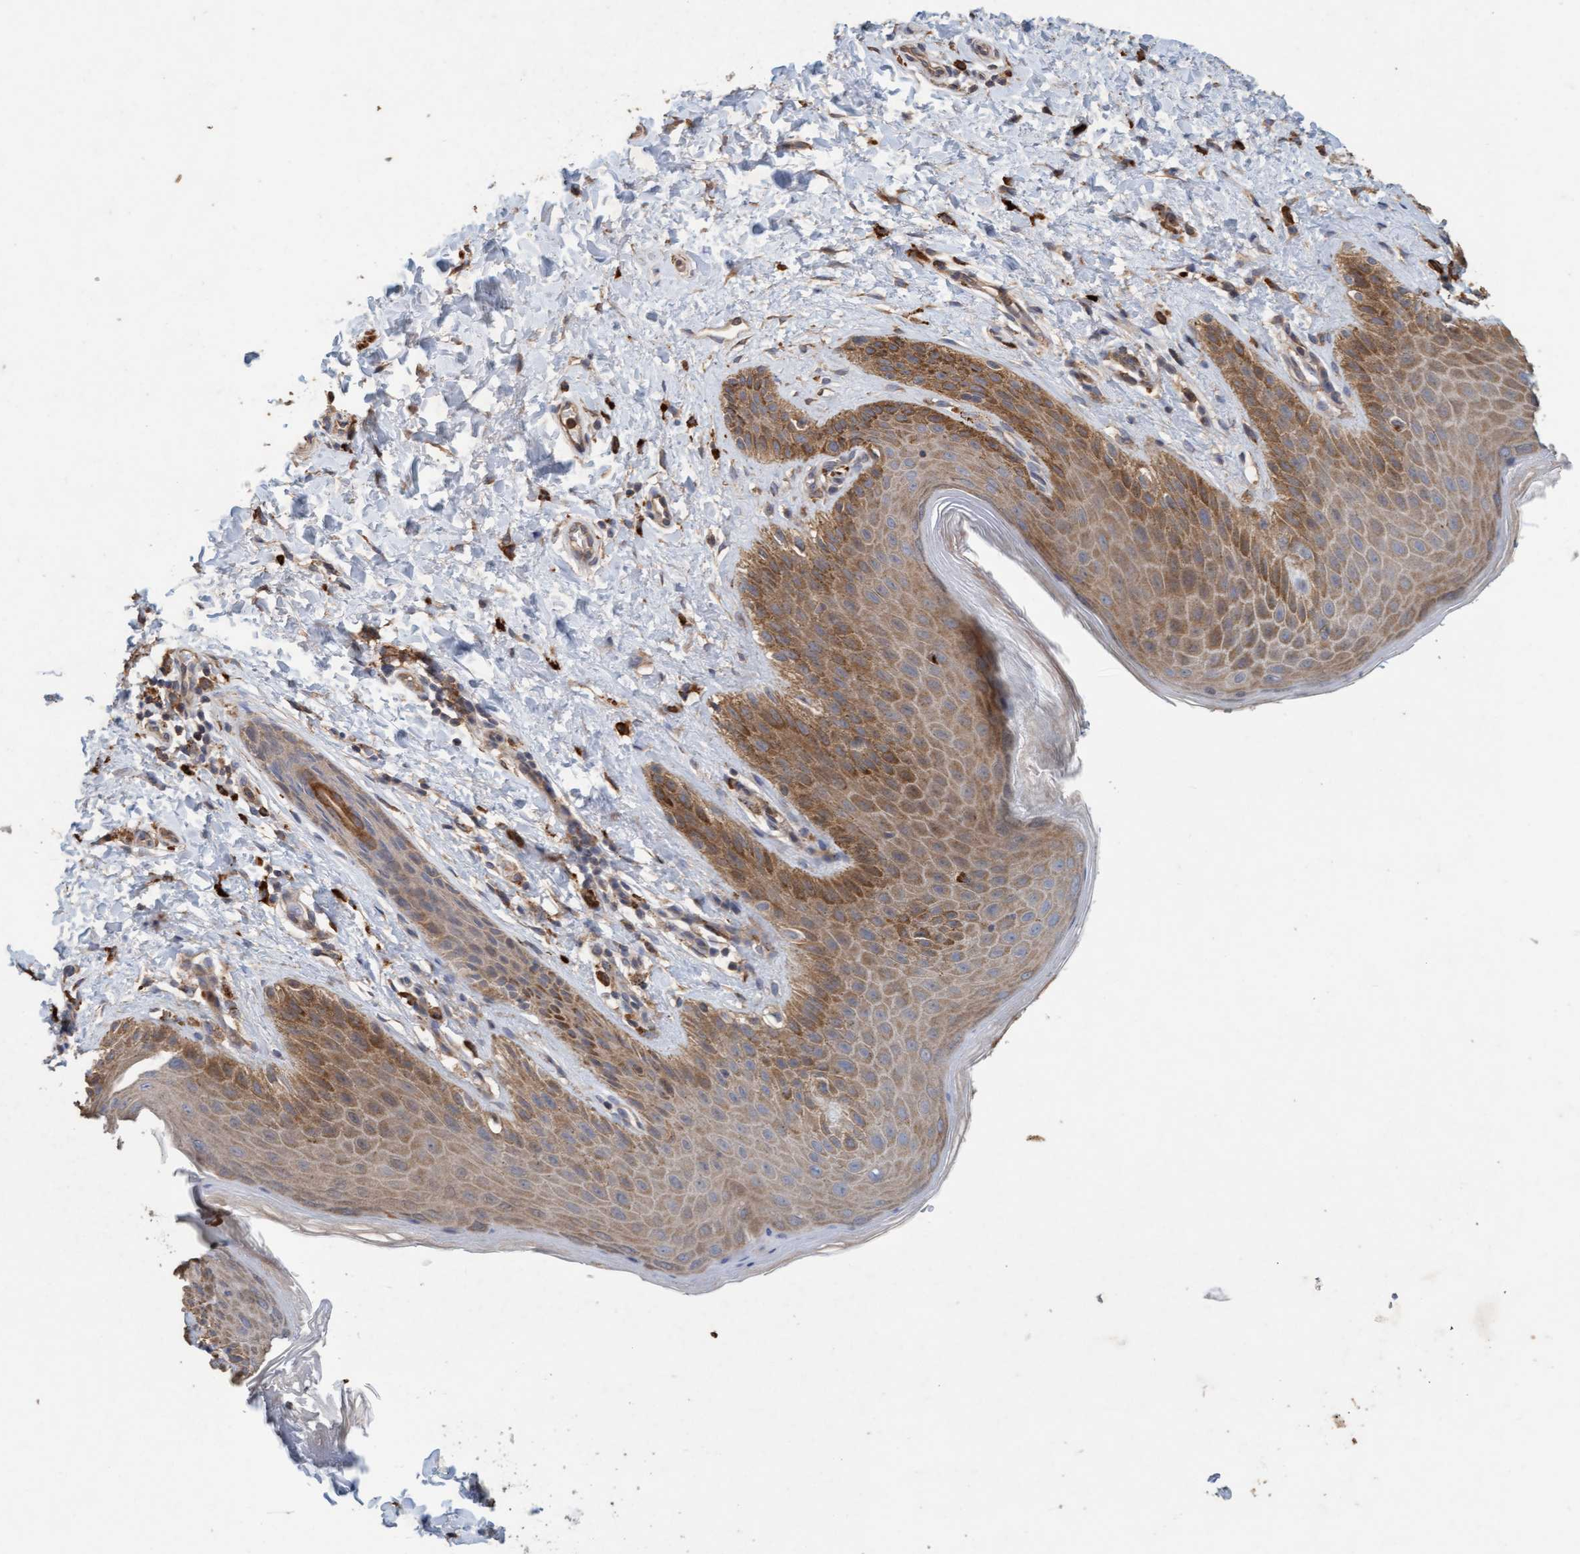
{"staining": {"intensity": "moderate", "quantity": "25%-75%", "location": "cytoplasmic/membranous"}, "tissue": "skin", "cell_type": "Epidermal cells", "image_type": "normal", "snomed": [{"axis": "morphology", "description": "Normal tissue, NOS"}, {"axis": "topography", "description": "Anal"}, {"axis": "topography", "description": "Peripheral nerve tissue"}], "caption": "Skin stained with DAB immunohistochemistry (IHC) displays medium levels of moderate cytoplasmic/membranous staining in about 25%-75% of epidermal cells. (DAB (3,3'-diaminobenzidine) IHC, brown staining for protein, blue staining for nuclei).", "gene": "LONRF1", "patient": {"sex": "male", "age": 44}}